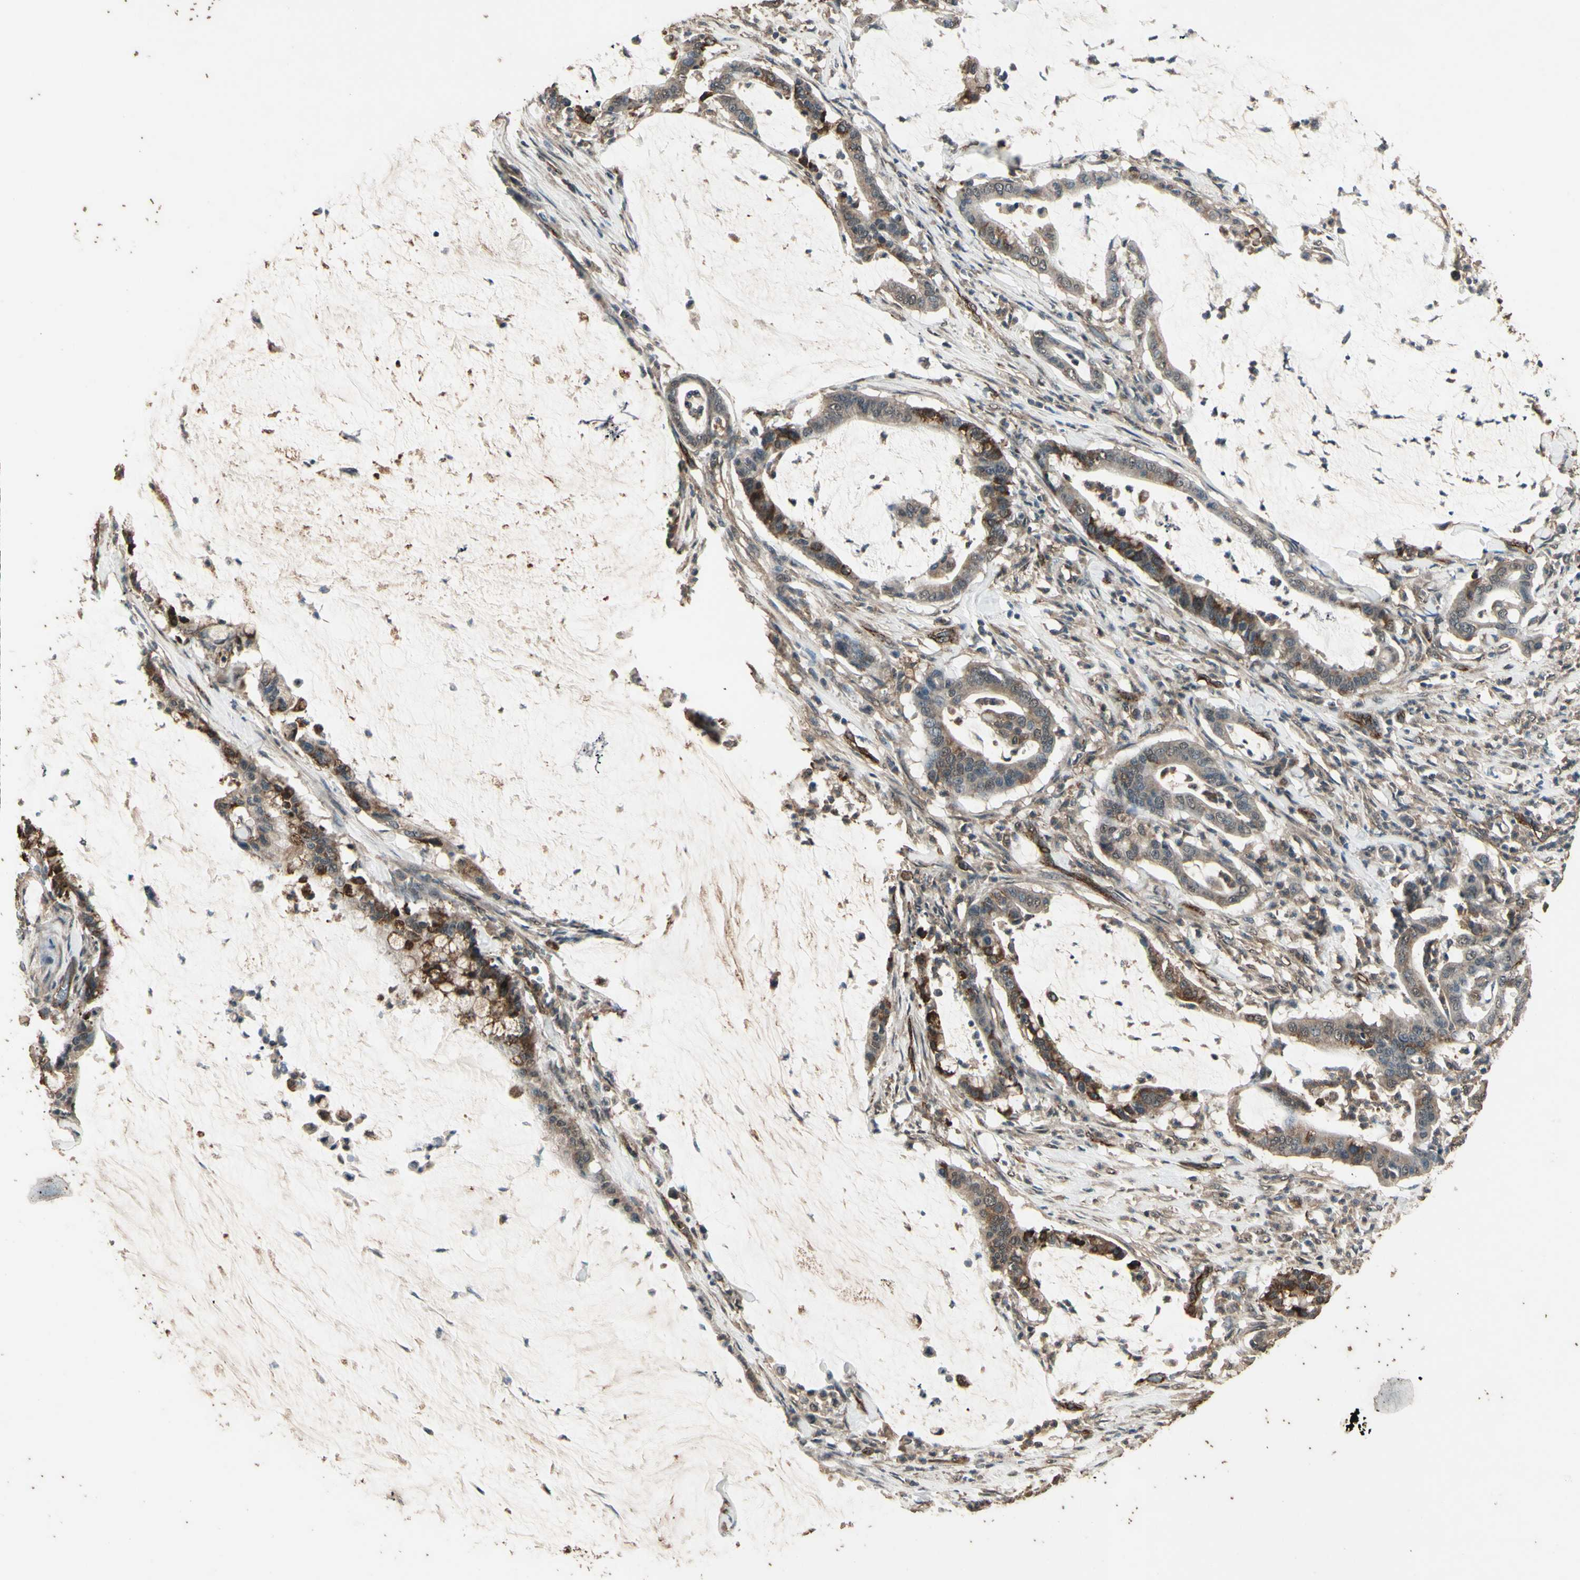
{"staining": {"intensity": "weak", "quantity": ">75%", "location": "cytoplasmic/membranous"}, "tissue": "pancreatic cancer", "cell_type": "Tumor cells", "image_type": "cancer", "snomed": [{"axis": "morphology", "description": "Adenocarcinoma, NOS"}, {"axis": "topography", "description": "Pancreas"}], "caption": "Protein staining demonstrates weak cytoplasmic/membranous expression in approximately >75% of tumor cells in pancreatic cancer (adenocarcinoma). Immunohistochemistry stains the protein in brown and the nuclei are stained blue.", "gene": "TSPO", "patient": {"sex": "male", "age": 41}}